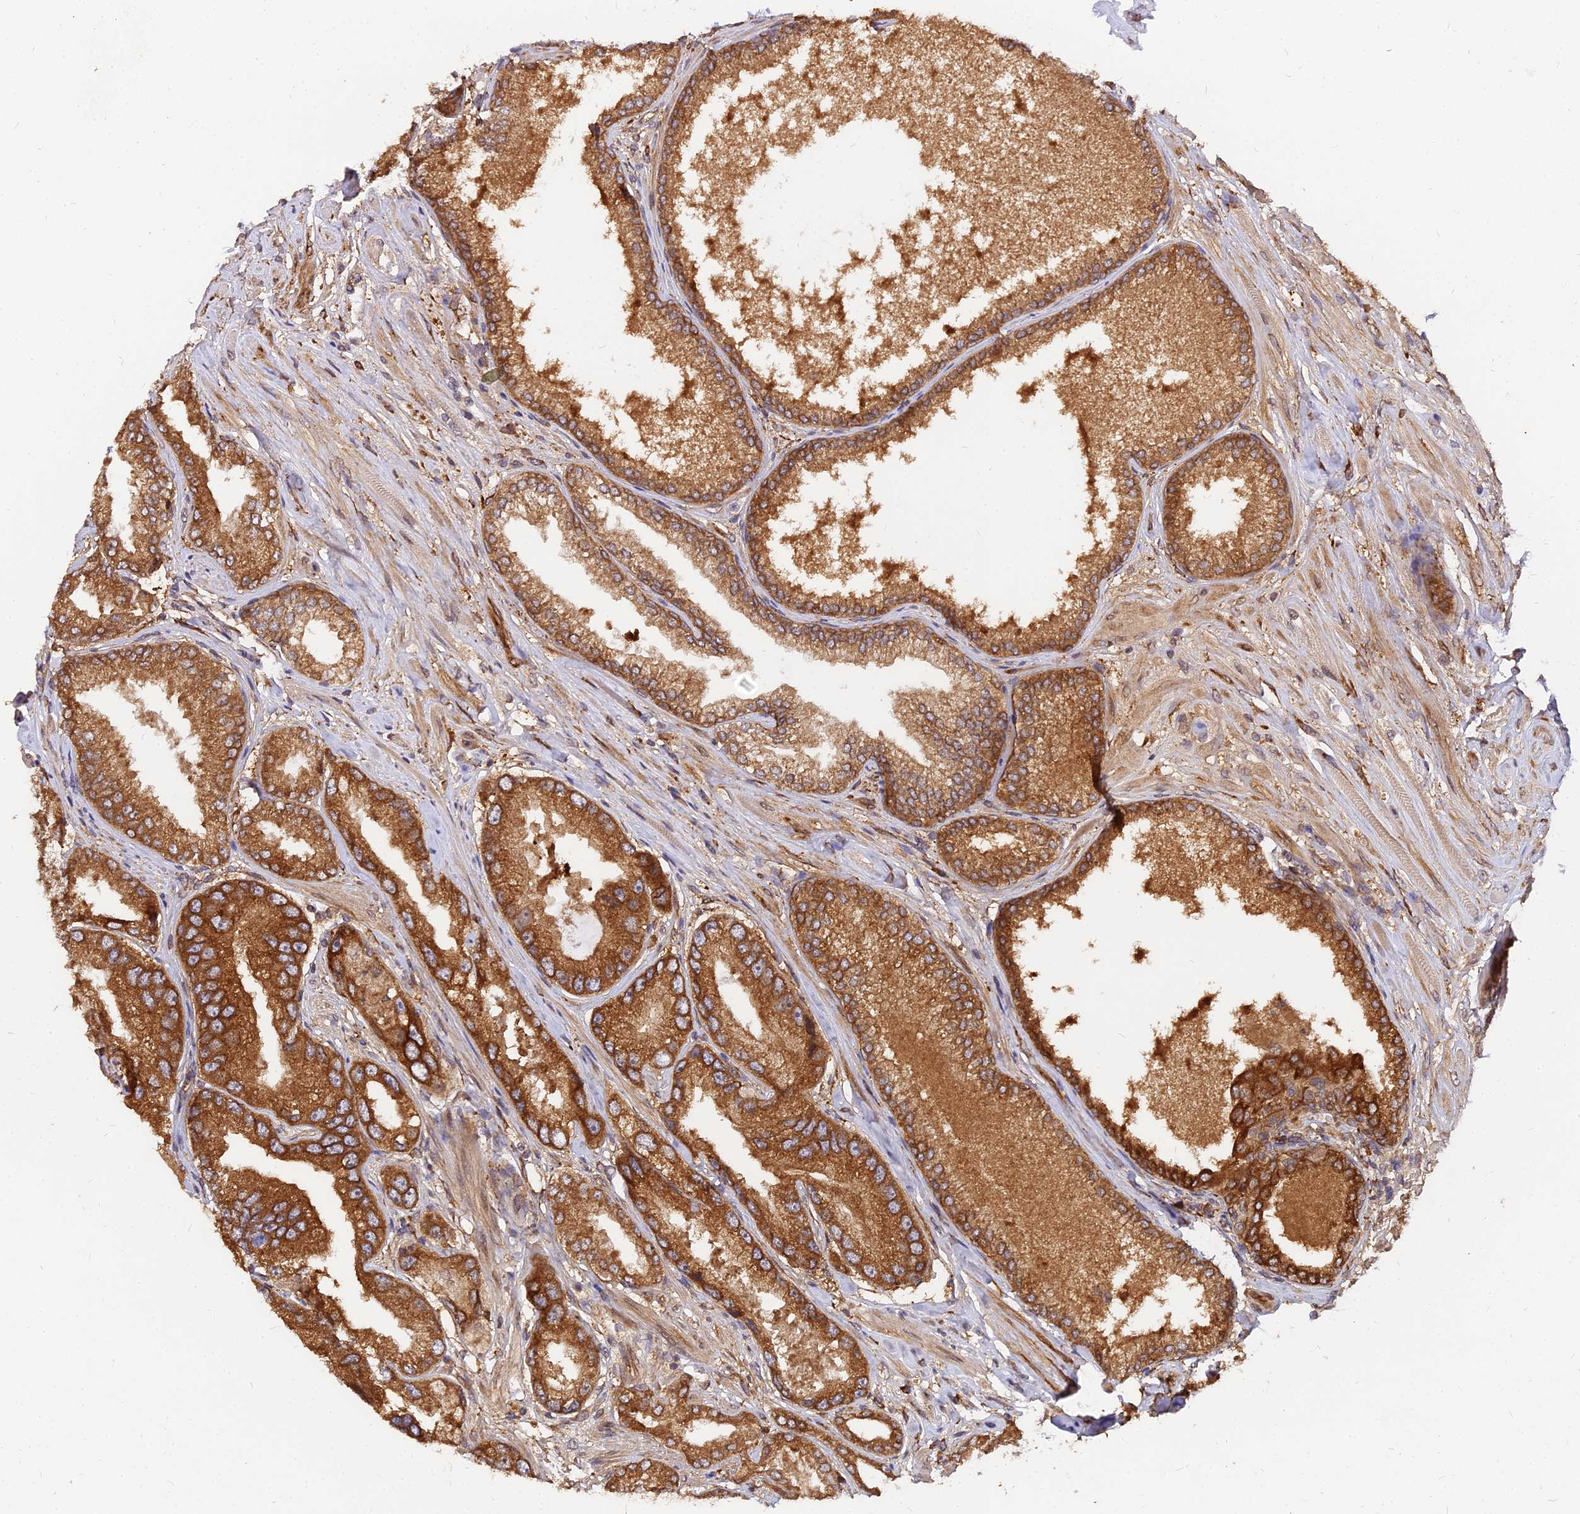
{"staining": {"intensity": "strong", "quantity": ">75%", "location": "cytoplasmic/membranous"}, "tissue": "prostate cancer", "cell_type": "Tumor cells", "image_type": "cancer", "snomed": [{"axis": "morphology", "description": "Adenocarcinoma, High grade"}, {"axis": "topography", "description": "Prostate"}], "caption": "Tumor cells demonstrate high levels of strong cytoplasmic/membranous staining in approximately >75% of cells in human prostate cancer (high-grade adenocarcinoma).", "gene": "PDE4D", "patient": {"sex": "male", "age": 71}}